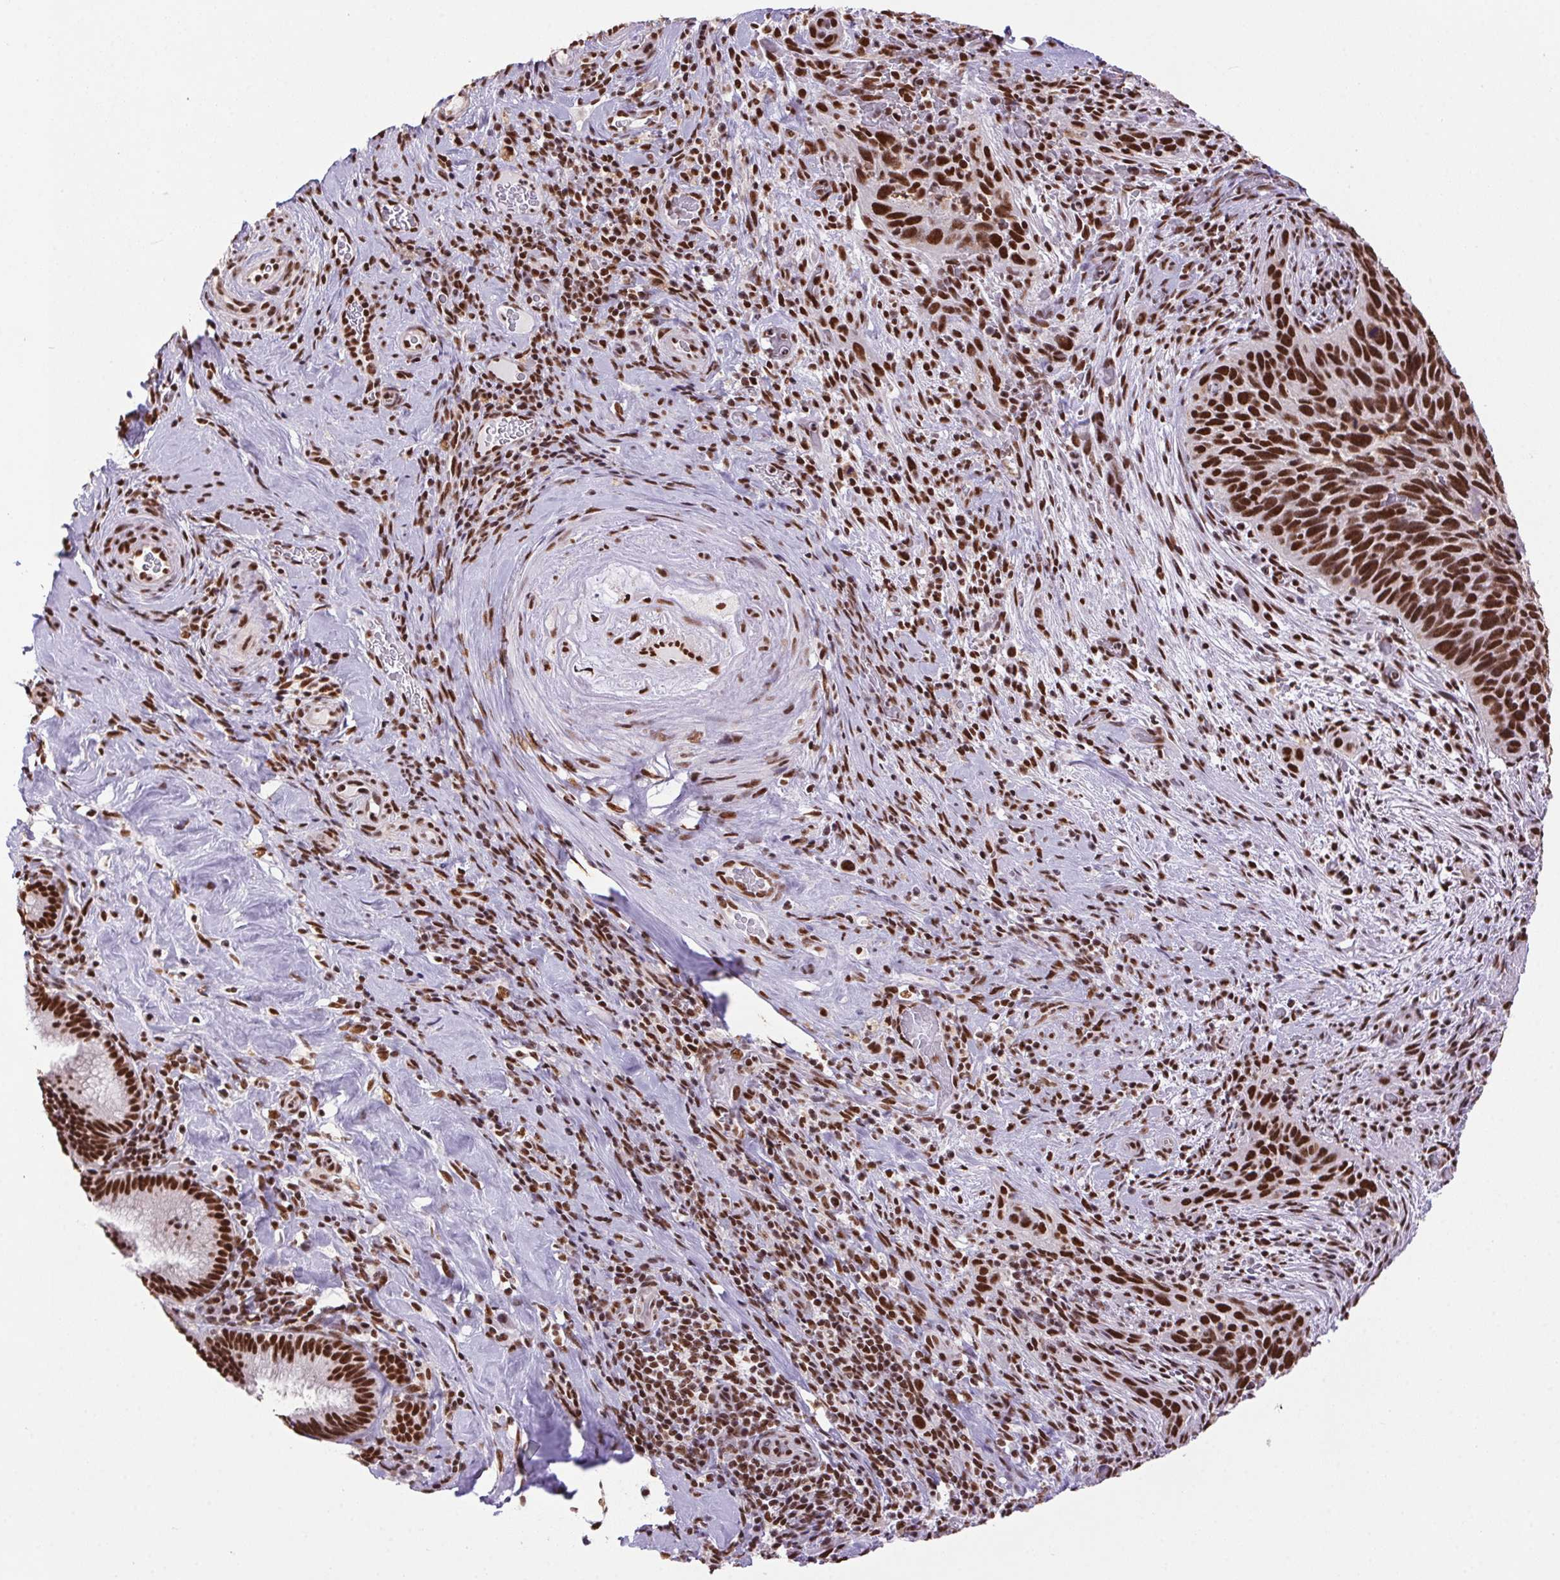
{"staining": {"intensity": "strong", "quantity": ">75%", "location": "nuclear"}, "tissue": "cervical cancer", "cell_type": "Tumor cells", "image_type": "cancer", "snomed": [{"axis": "morphology", "description": "Squamous cell carcinoma, NOS"}, {"axis": "topography", "description": "Cervix"}], "caption": "A high amount of strong nuclear expression is present in about >75% of tumor cells in cervical squamous cell carcinoma tissue.", "gene": "ZNF207", "patient": {"sex": "female", "age": 51}}